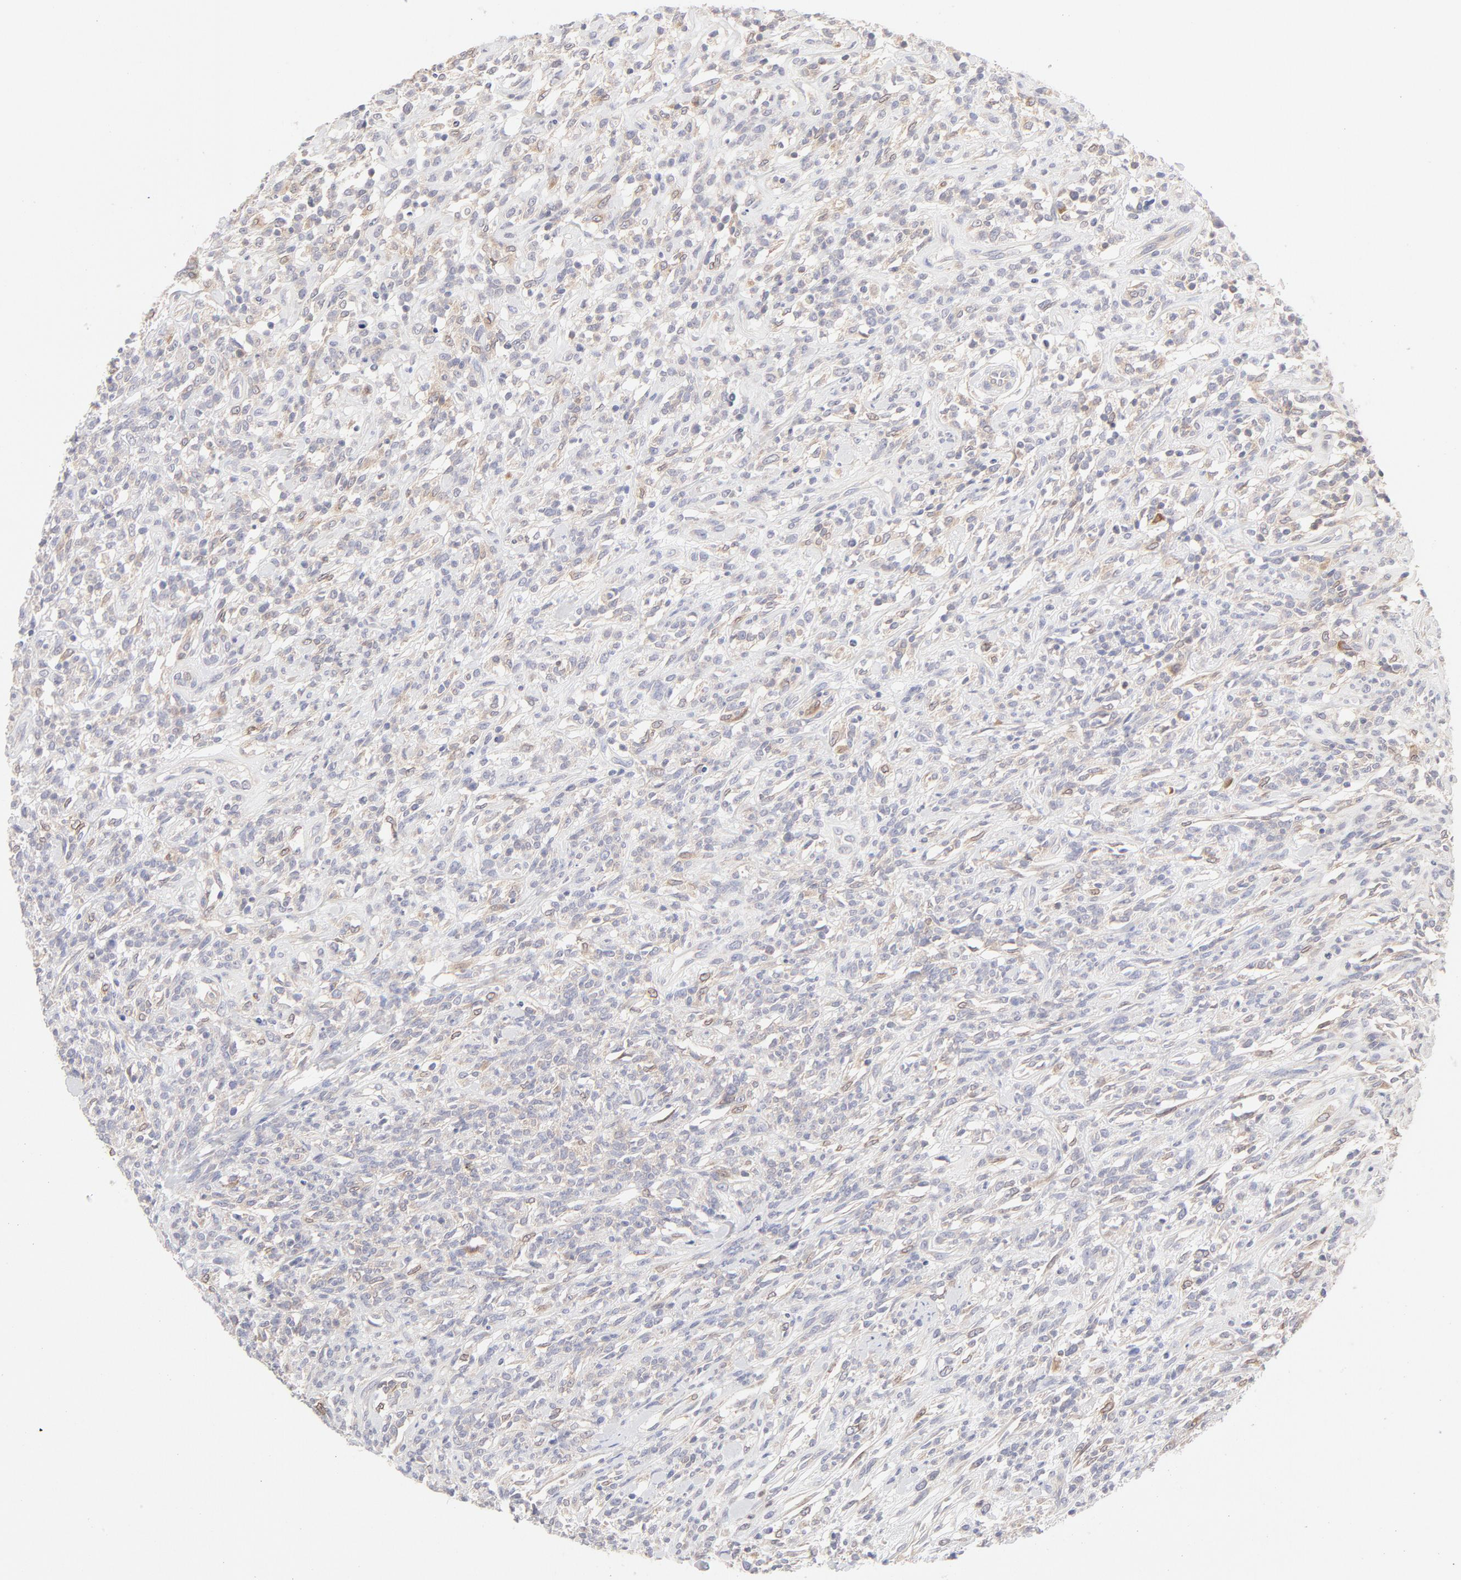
{"staining": {"intensity": "weak", "quantity": ">75%", "location": "cytoplasmic/membranous"}, "tissue": "lymphoma", "cell_type": "Tumor cells", "image_type": "cancer", "snomed": [{"axis": "morphology", "description": "Malignant lymphoma, non-Hodgkin's type, High grade"}, {"axis": "topography", "description": "Lymph node"}], "caption": "Brown immunohistochemical staining in lymphoma demonstrates weak cytoplasmic/membranous positivity in approximately >75% of tumor cells.", "gene": "RPS6KA1", "patient": {"sex": "female", "age": 73}}